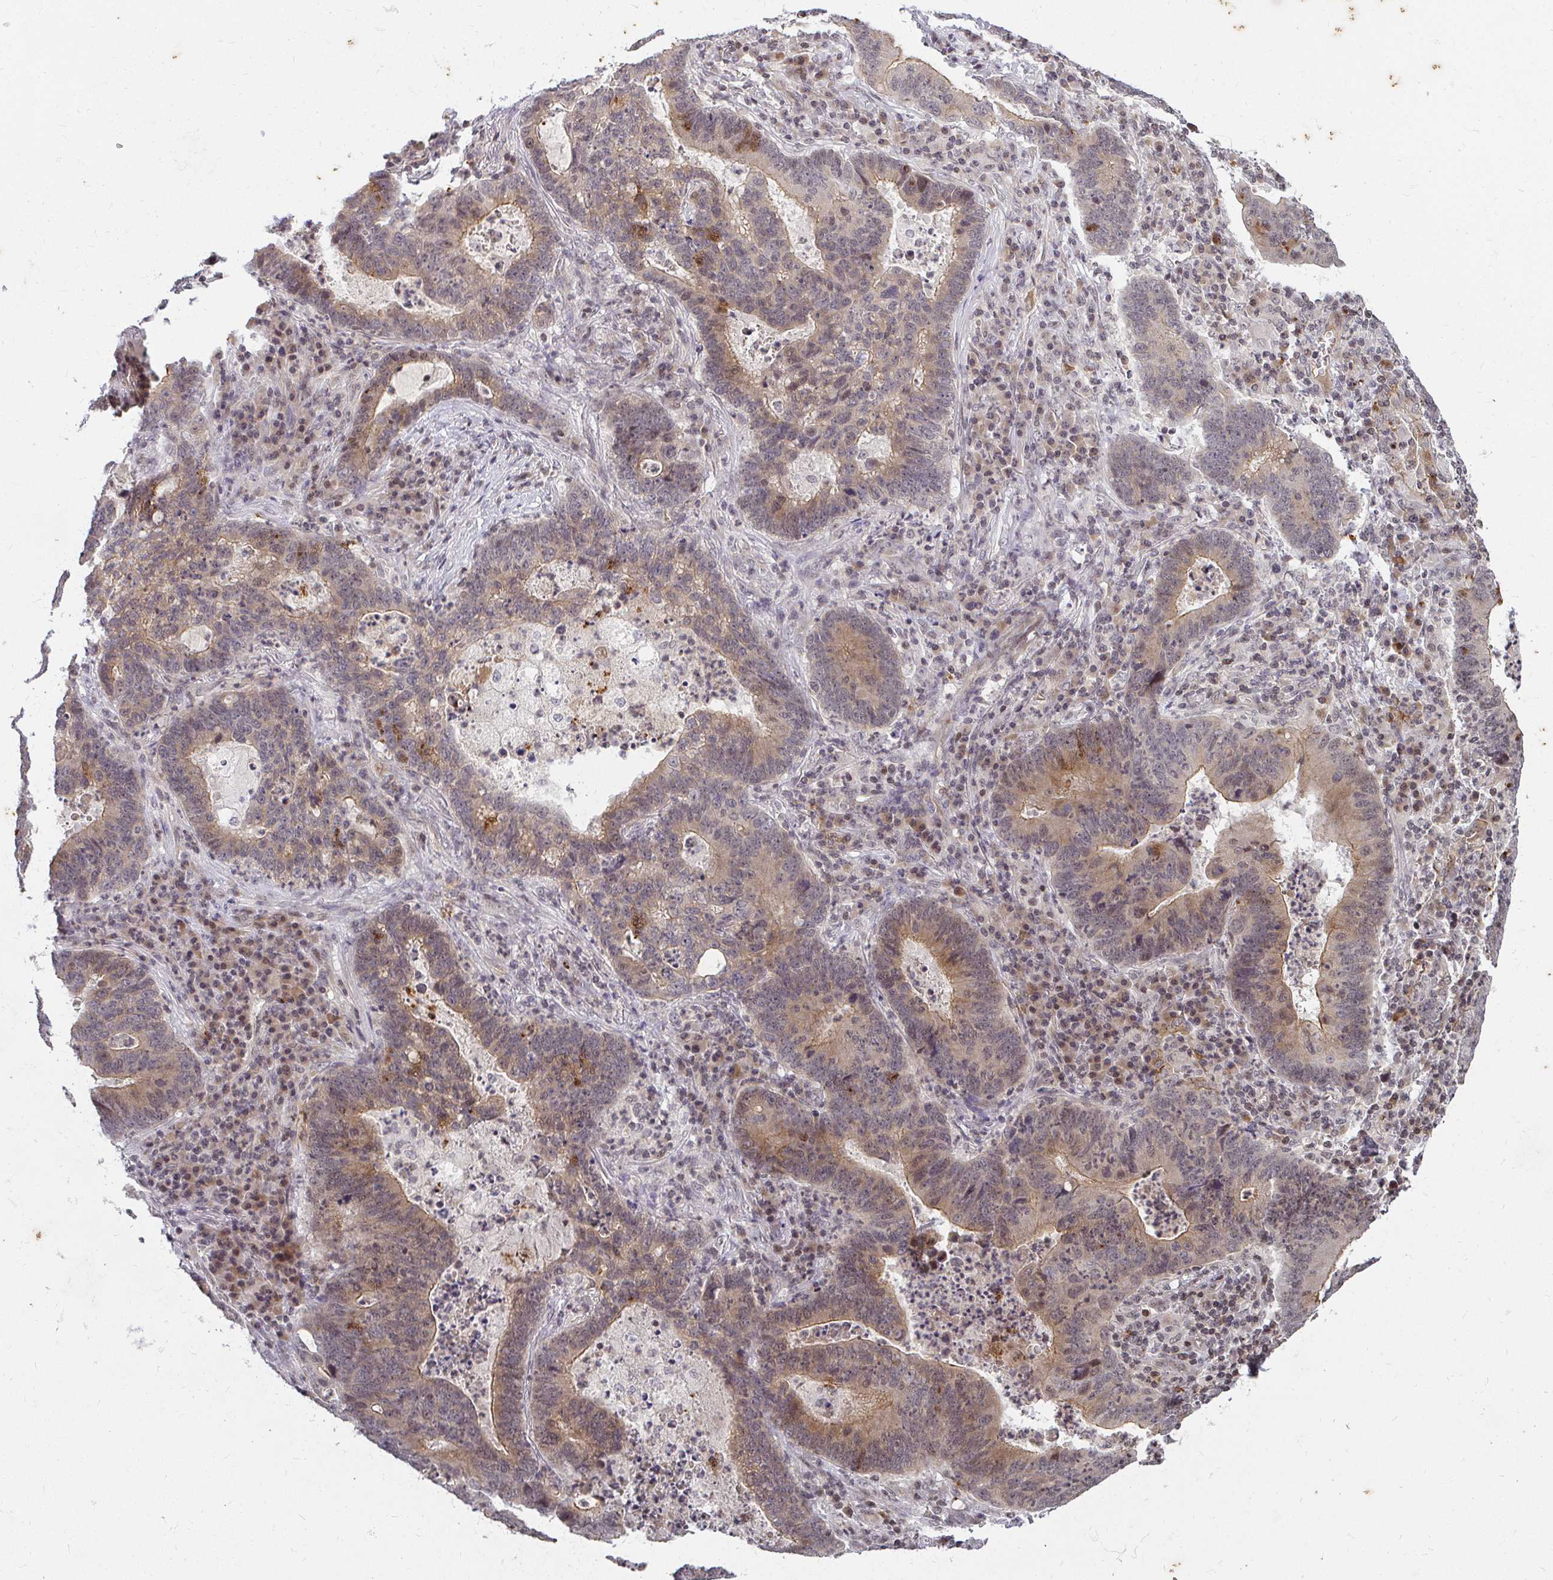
{"staining": {"intensity": "weak", "quantity": "25%-75%", "location": "cytoplasmic/membranous"}, "tissue": "lung cancer", "cell_type": "Tumor cells", "image_type": "cancer", "snomed": [{"axis": "morphology", "description": "Aneuploidy"}, {"axis": "morphology", "description": "Adenocarcinoma, NOS"}, {"axis": "morphology", "description": "Adenocarcinoma primary or metastatic"}, {"axis": "topography", "description": "Lung"}], "caption": "Human lung cancer (adenocarcinoma primary or metastatic) stained for a protein (brown) demonstrates weak cytoplasmic/membranous positive positivity in about 25%-75% of tumor cells.", "gene": "ANK3", "patient": {"sex": "female", "age": 75}}